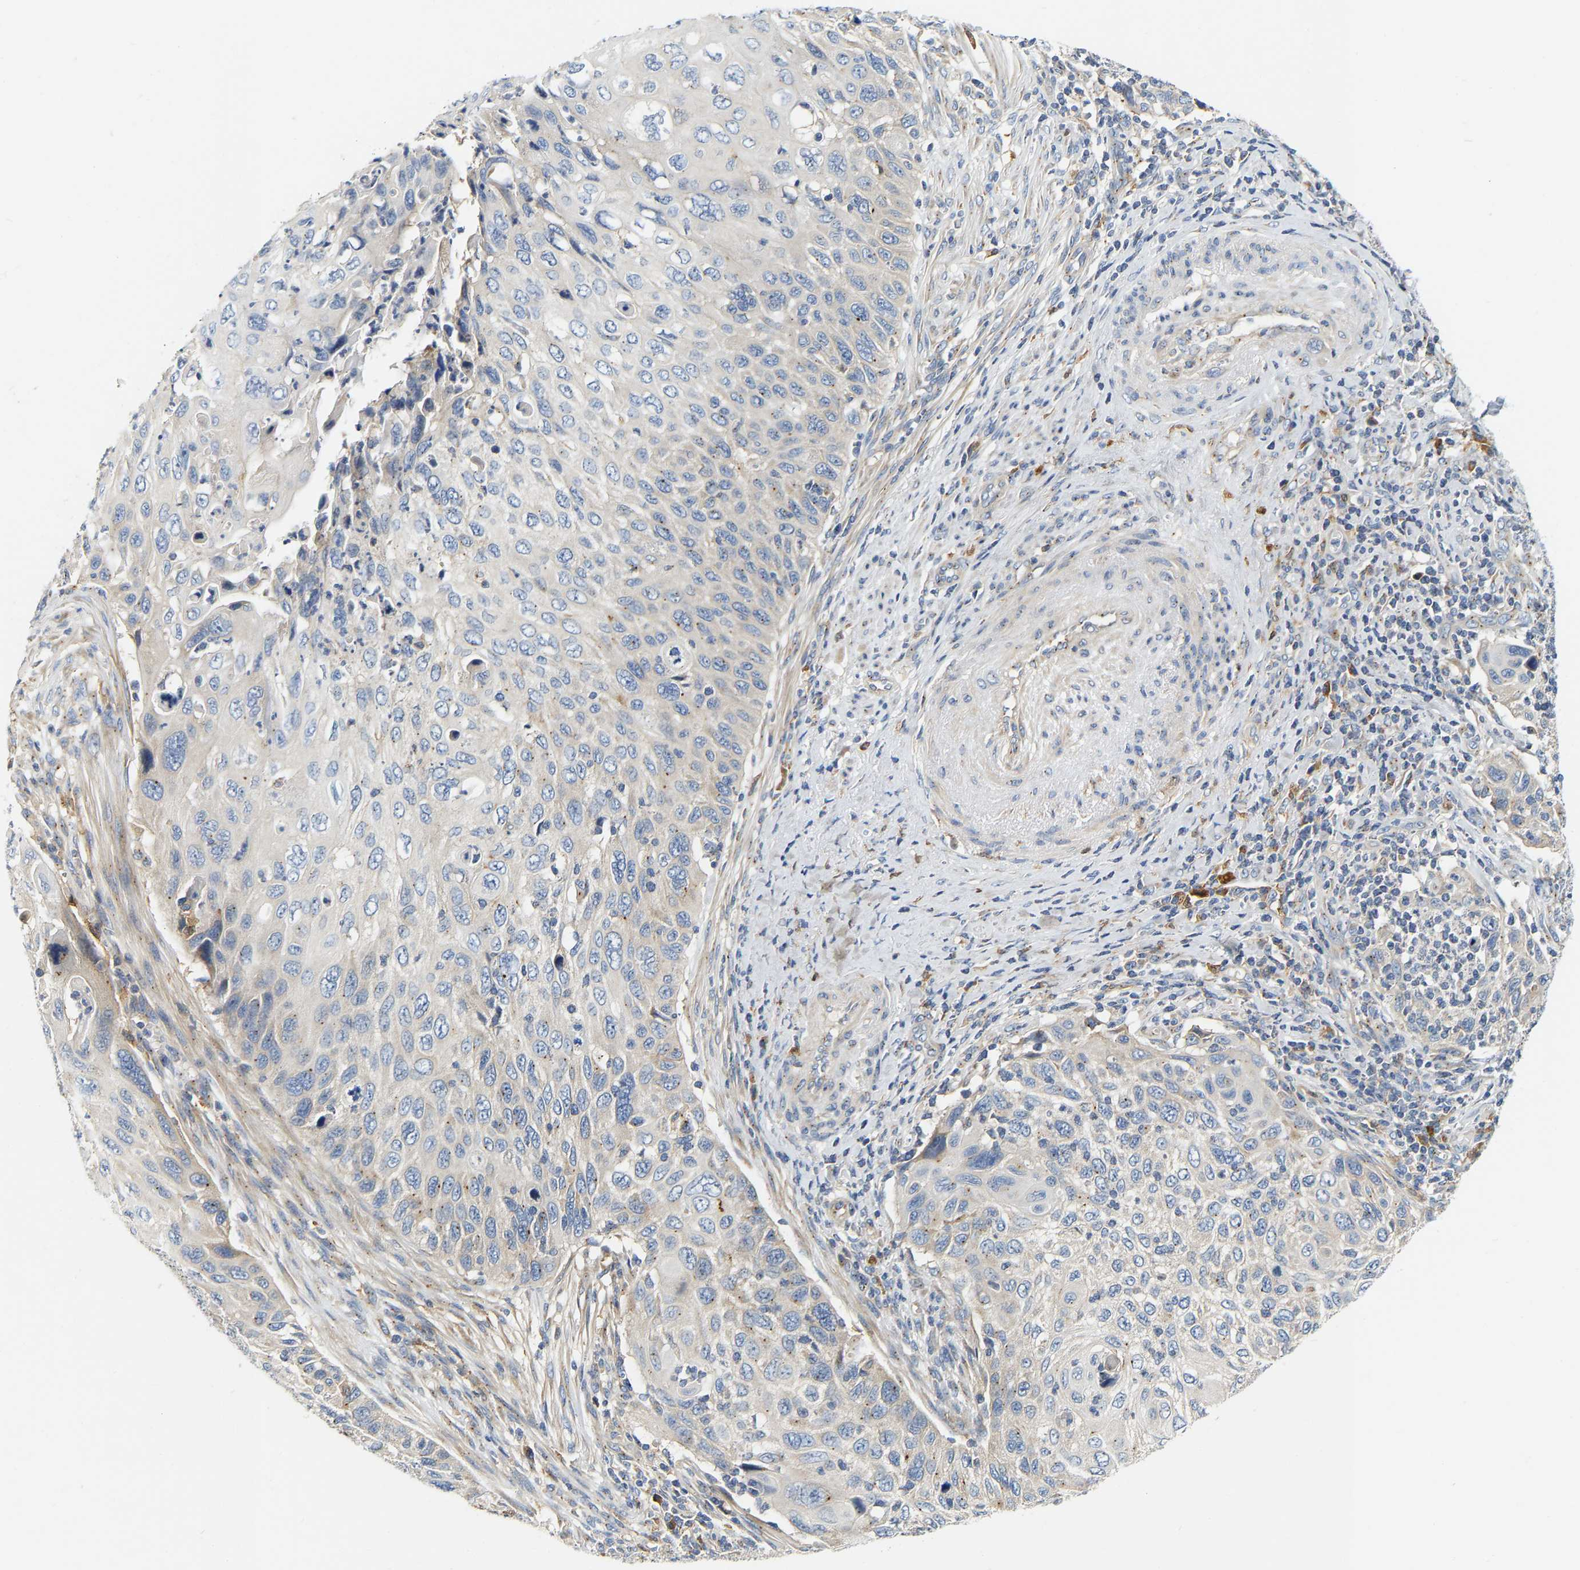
{"staining": {"intensity": "moderate", "quantity": "<25%", "location": "cytoplasmic/membranous"}, "tissue": "cervical cancer", "cell_type": "Tumor cells", "image_type": "cancer", "snomed": [{"axis": "morphology", "description": "Squamous cell carcinoma, NOS"}, {"axis": "topography", "description": "Cervix"}], "caption": "Protein expression analysis of squamous cell carcinoma (cervical) demonstrates moderate cytoplasmic/membranous staining in about <25% of tumor cells.", "gene": "PCNT", "patient": {"sex": "female", "age": 70}}